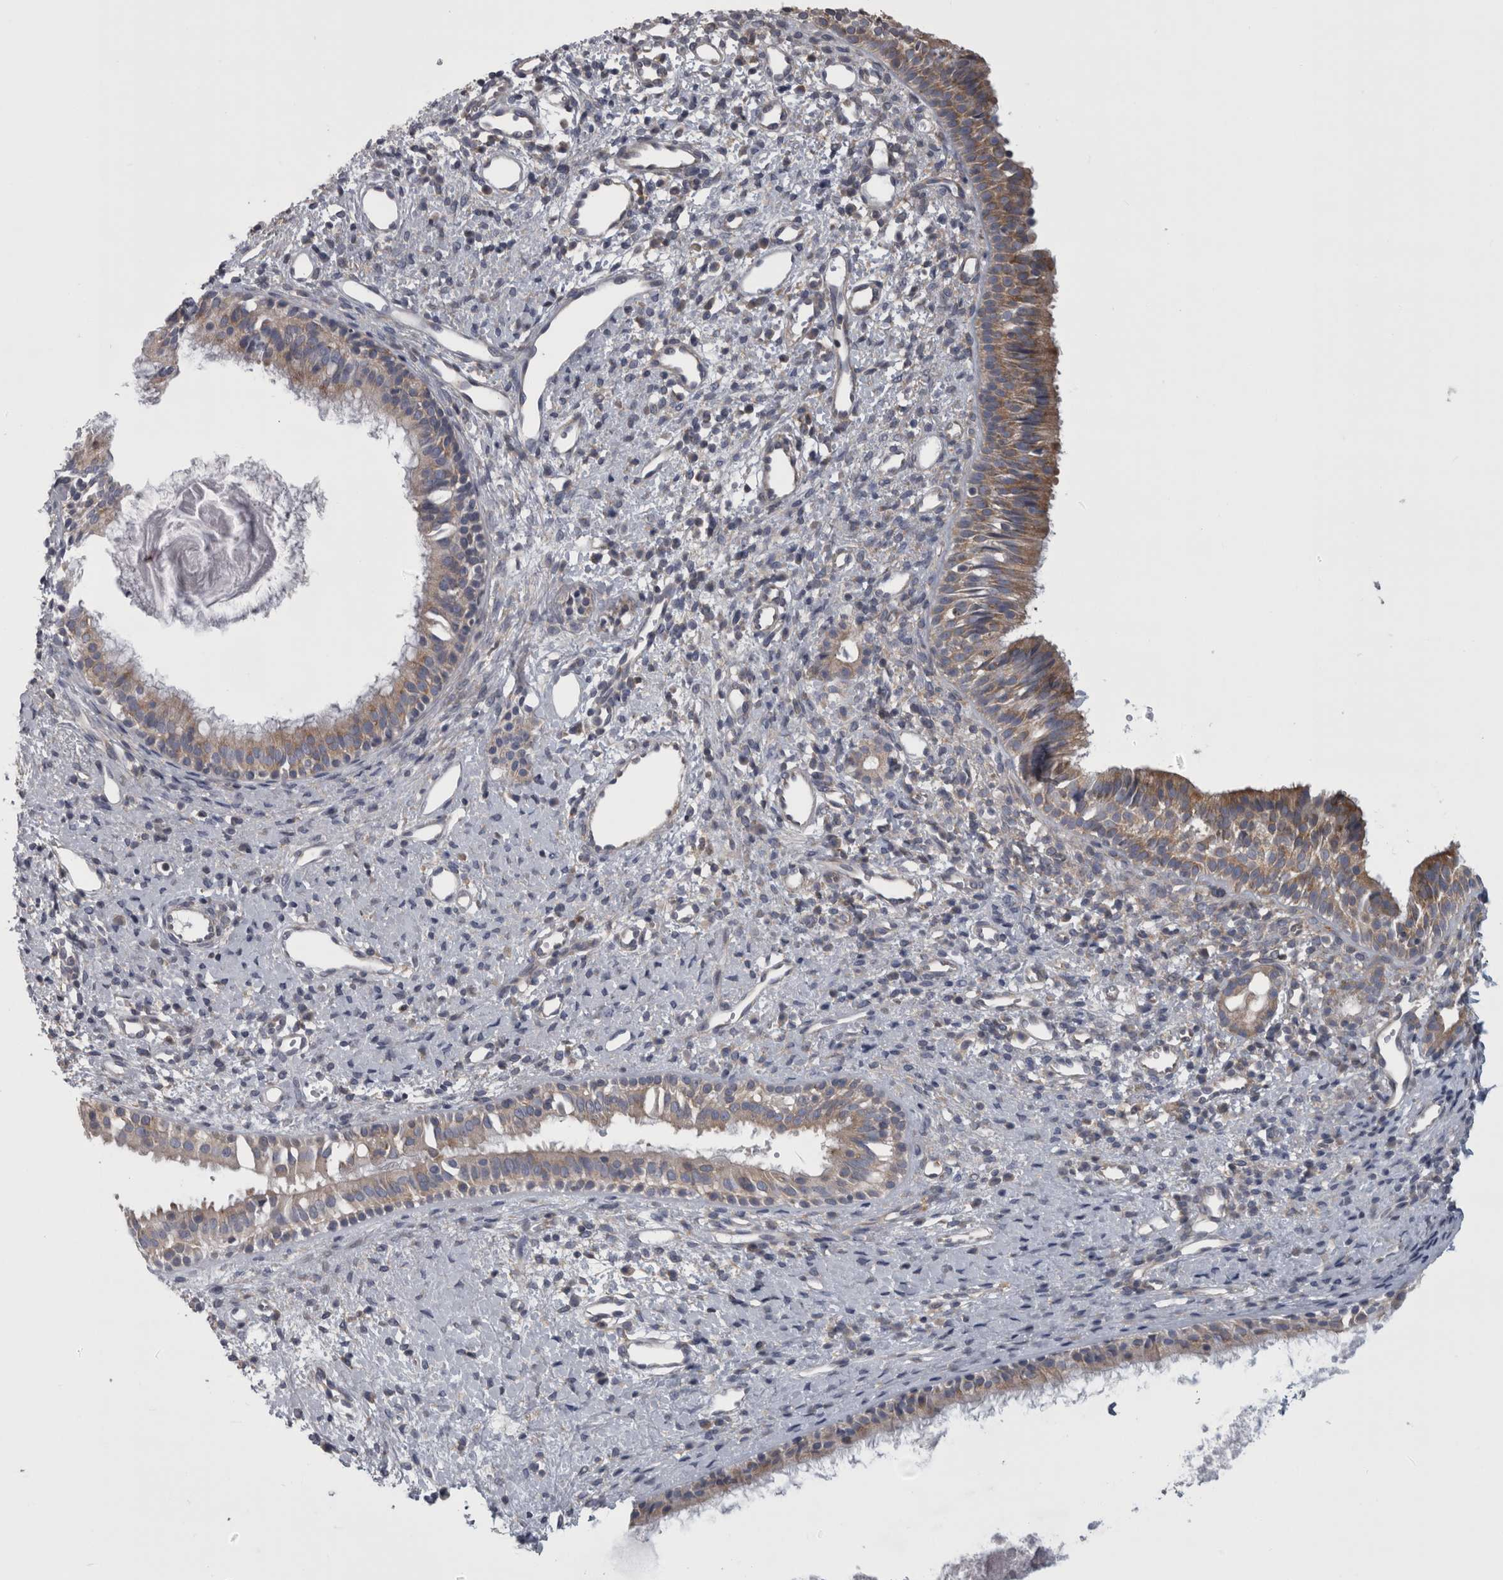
{"staining": {"intensity": "moderate", "quantity": ">75%", "location": "cytoplasmic/membranous"}, "tissue": "nasopharynx", "cell_type": "Respiratory epithelial cells", "image_type": "normal", "snomed": [{"axis": "morphology", "description": "Normal tissue, NOS"}, {"axis": "topography", "description": "Nasopharynx"}], "caption": "Immunohistochemistry micrograph of benign nasopharynx: nasopharynx stained using IHC shows medium levels of moderate protein expression localized specifically in the cytoplasmic/membranous of respiratory epithelial cells, appearing as a cytoplasmic/membranous brown color.", "gene": "PRRC2C", "patient": {"sex": "male", "age": 22}}